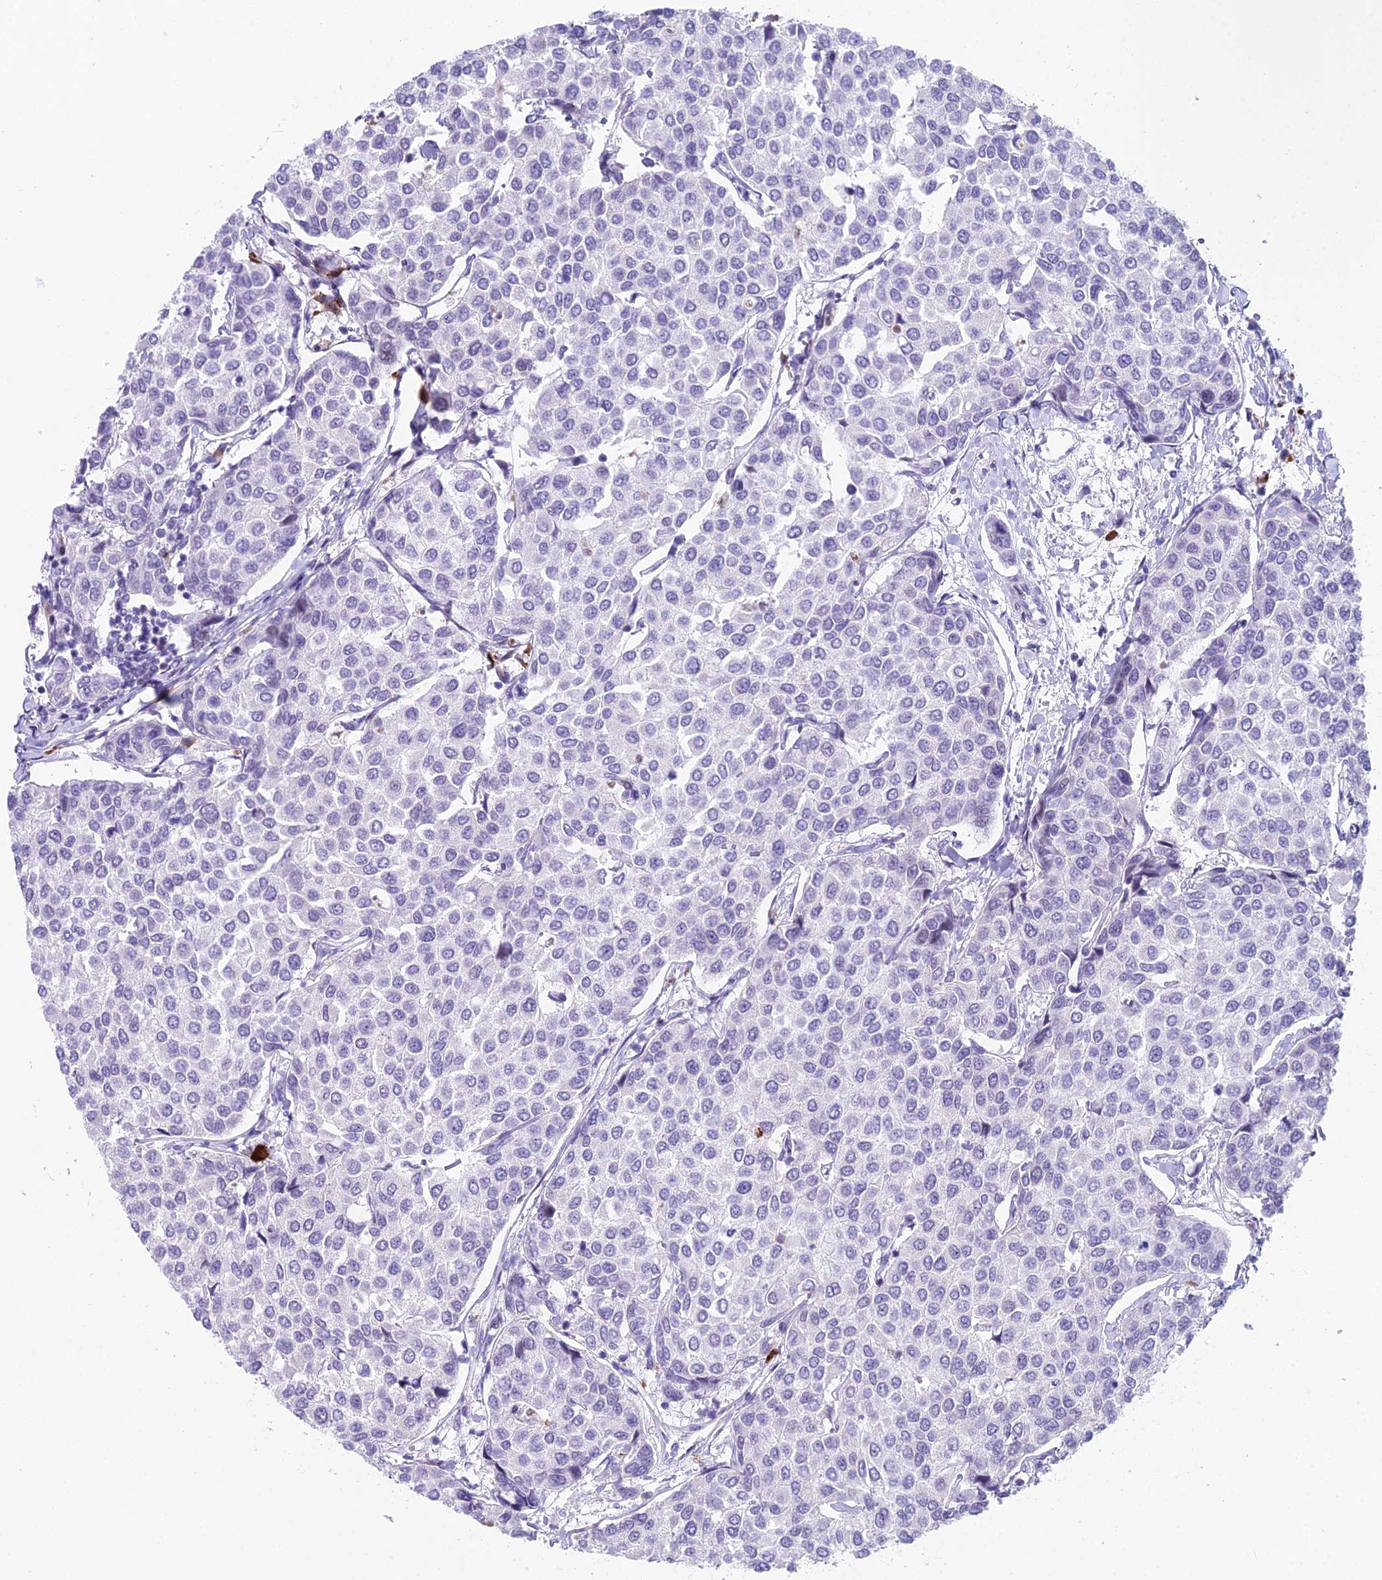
{"staining": {"intensity": "negative", "quantity": "none", "location": "none"}, "tissue": "breast cancer", "cell_type": "Tumor cells", "image_type": "cancer", "snomed": [{"axis": "morphology", "description": "Duct carcinoma"}, {"axis": "topography", "description": "Breast"}], "caption": "Breast cancer was stained to show a protein in brown. There is no significant positivity in tumor cells.", "gene": "CC2D2A", "patient": {"sex": "female", "age": 55}}